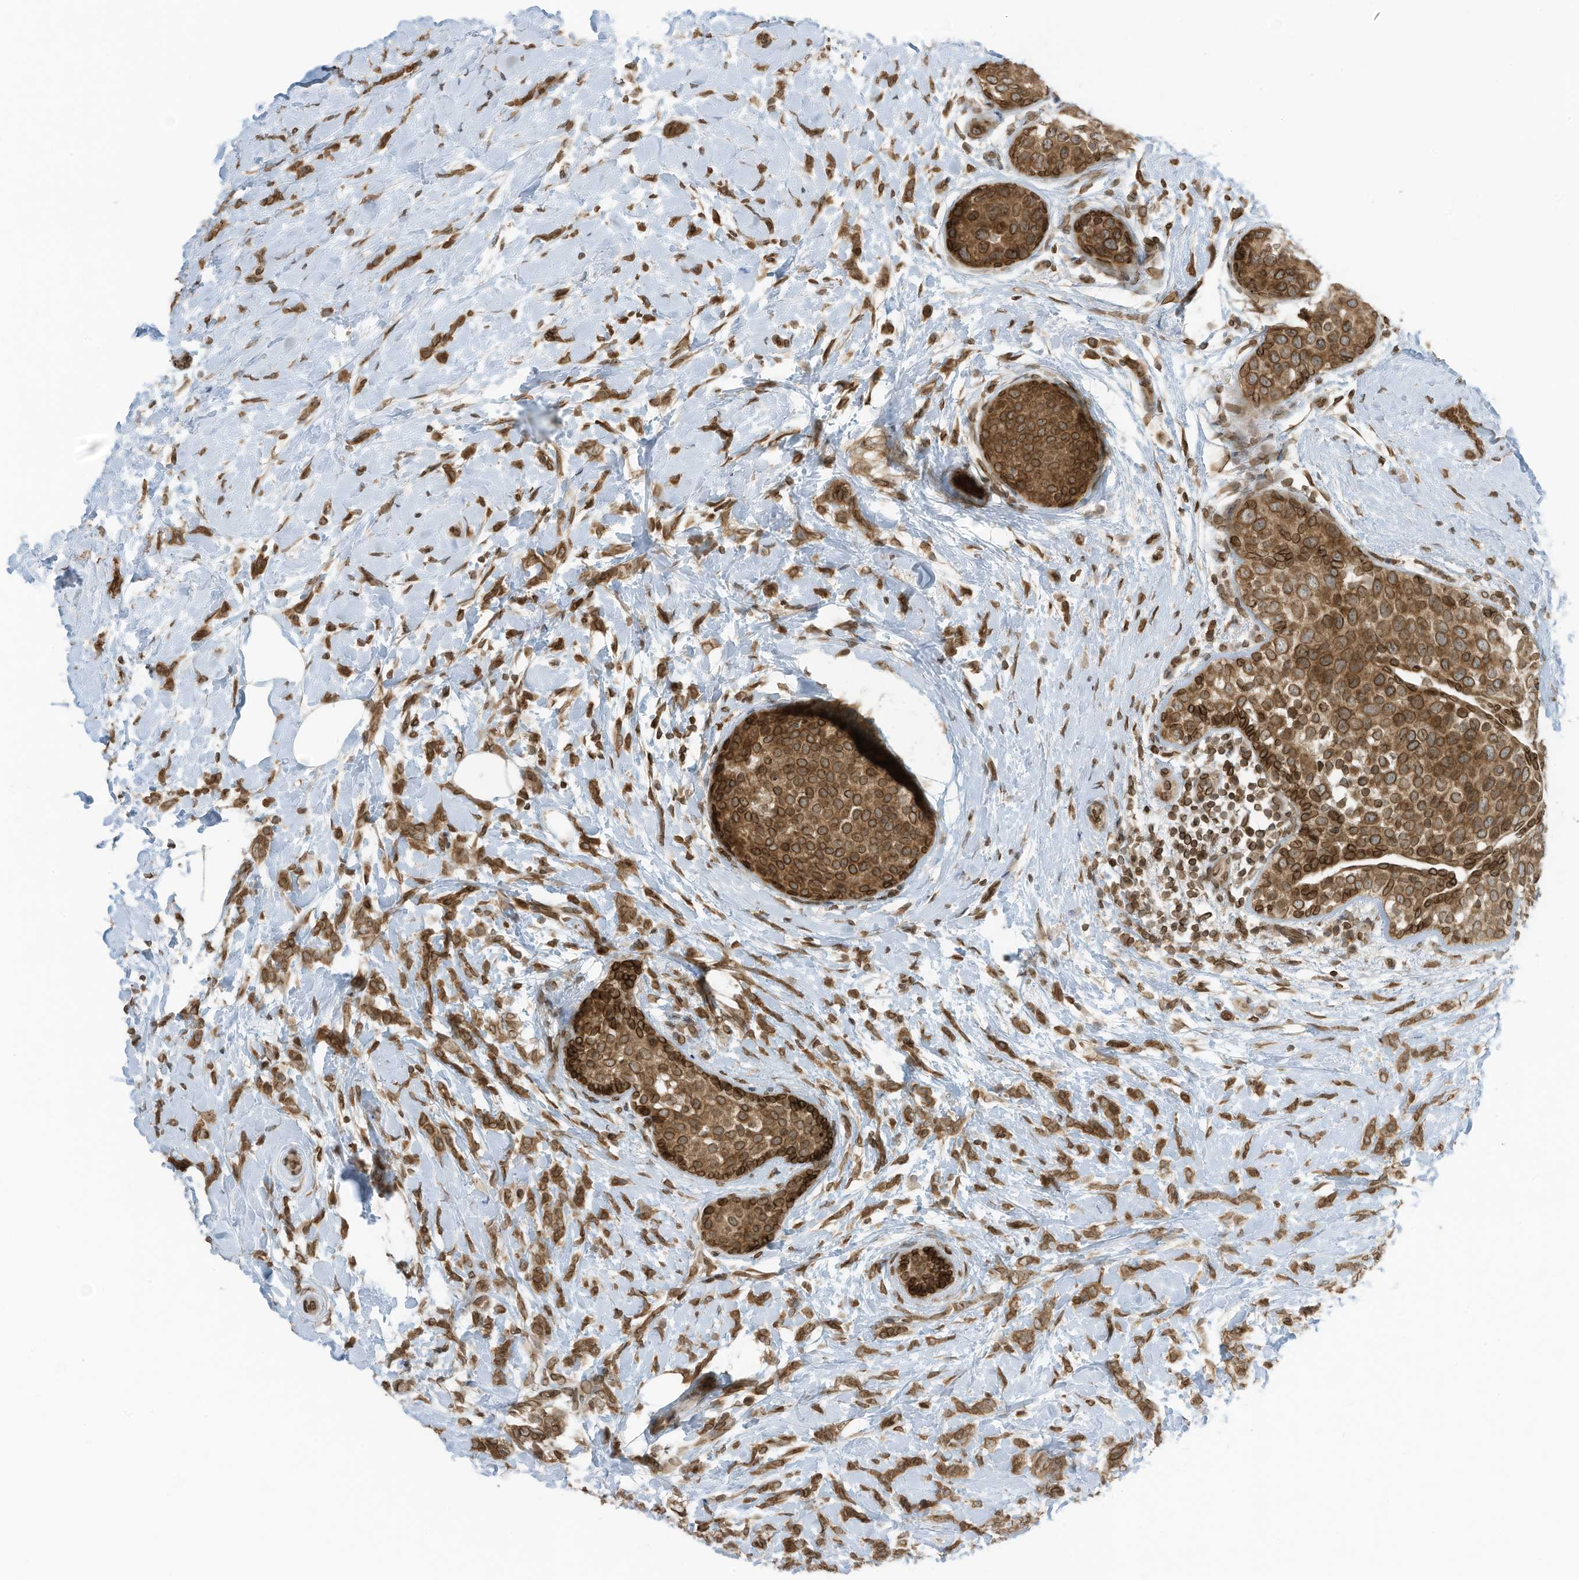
{"staining": {"intensity": "moderate", "quantity": ">75%", "location": "cytoplasmic/membranous,nuclear"}, "tissue": "breast cancer", "cell_type": "Tumor cells", "image_type": "cancer", "snomed": [{"axis": "morphology", "description": "Lobular carcinoma, in situ"}, {"axis": "morphology", "description": "Lobular carcinoma"}, {"axis": "topography", "description": "Breast"}], "caption": "Moderate cytoplasmic/membranous and nuclear protein staining is present in approximately >75% of tumor cells in breast cancer.", "gene": "RABL3", "patient": {"sex": "female", "age": 41}}